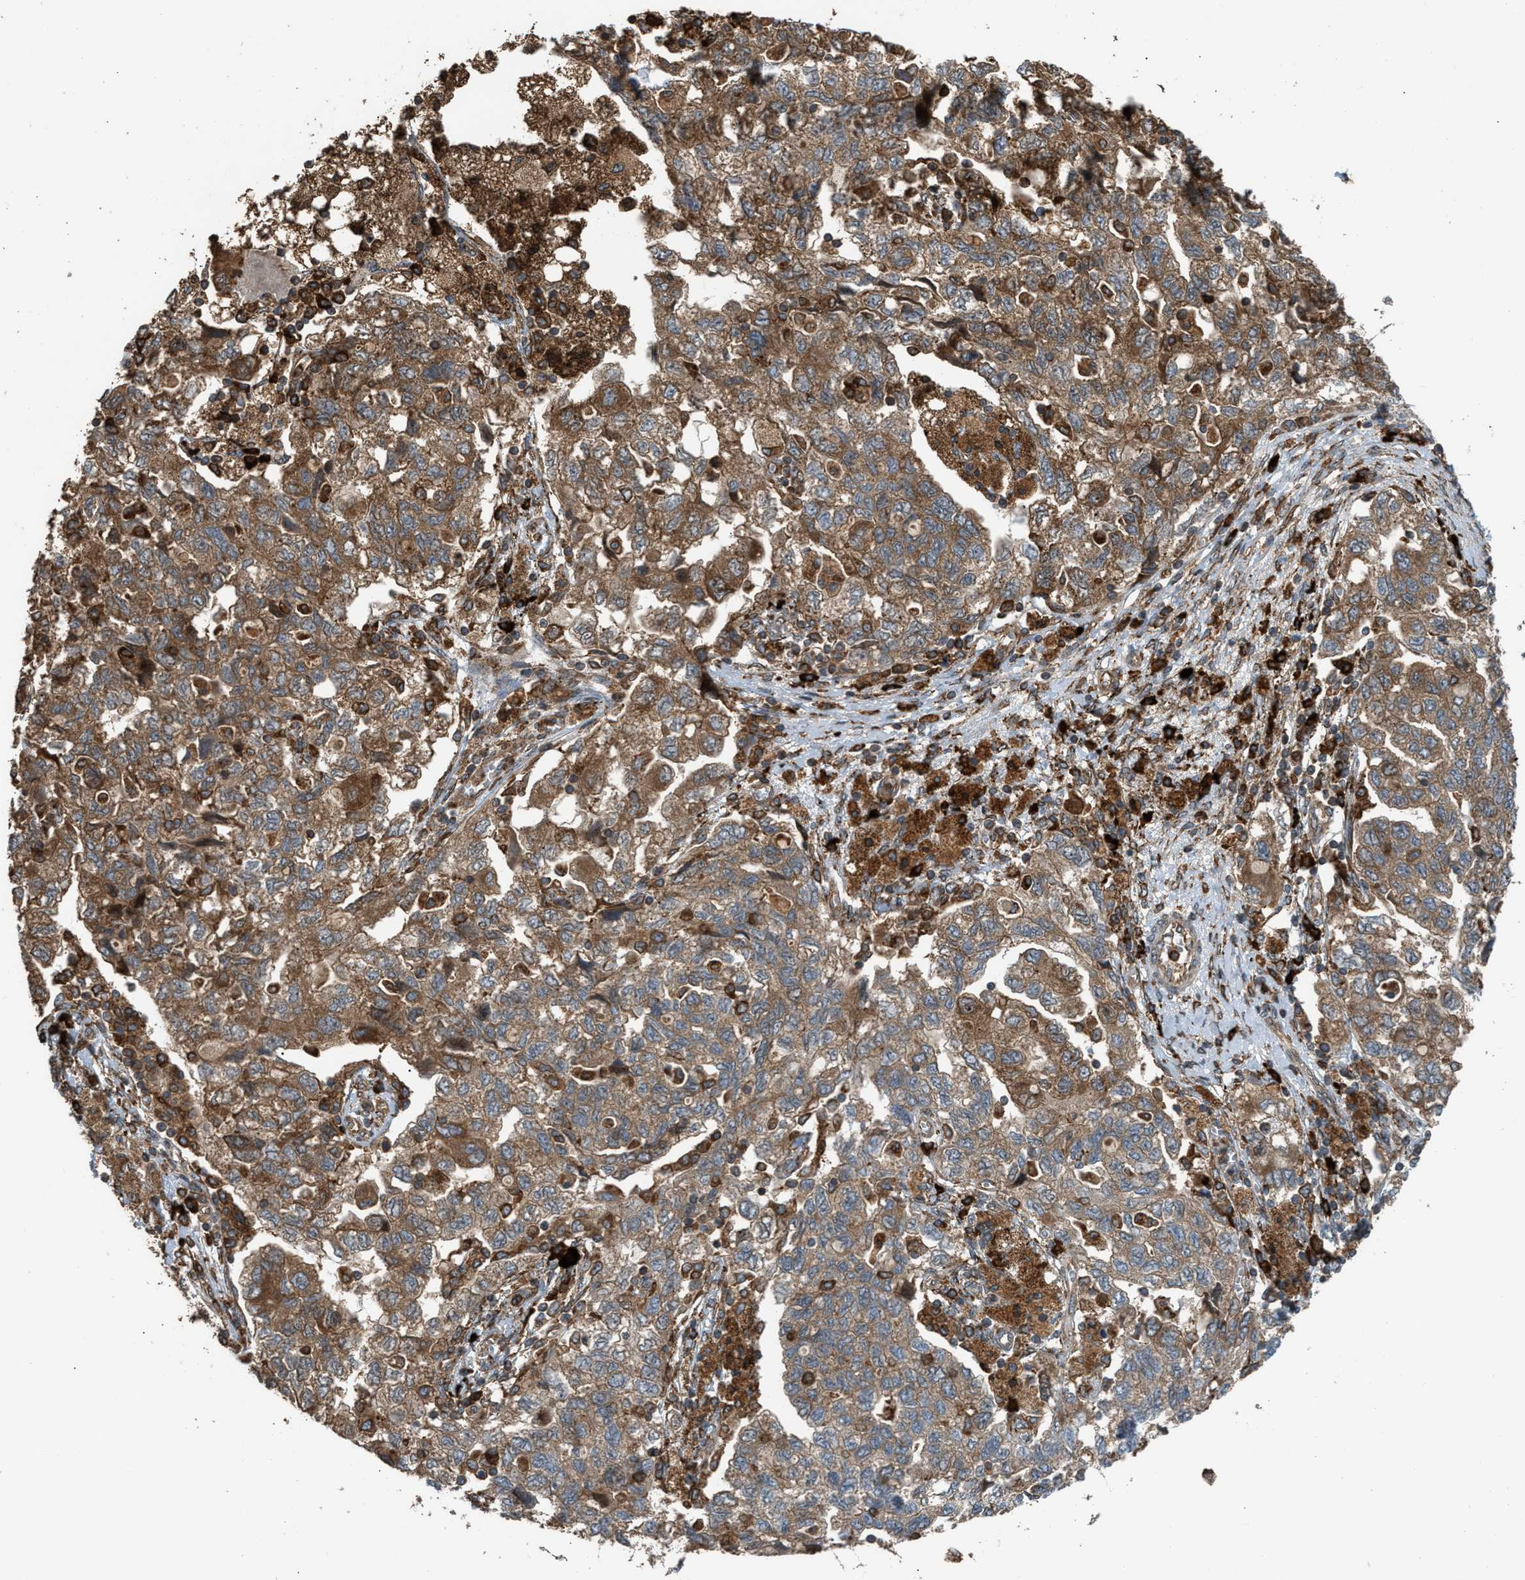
{"staining": {"intensity": "moderate", "quantity": ">75%", "location": "cytoplasmic/membranous"}, "tissue": "ovarian cancer", "cell_type": "Tumor cells", "image_type": "cancer", "snomed": [{"axis": "morphology", "description": "Carcinoma, NOS"}, {"axis": "morphology", "description": "Cystadenocarcinoma, serous, NOS"}, {"axis": "topography", "description": "Ovary"}], "caption": "This photomicrograph reveals IHC staining of human ovarian cancer (serous cystadenocarcinoma), with medium moderate cytoplasmic/membranous expression in approximately >75% of tumor cells.", "gene": "BAIAP2L1", "patient": {"sex": "female", "age": 69}}